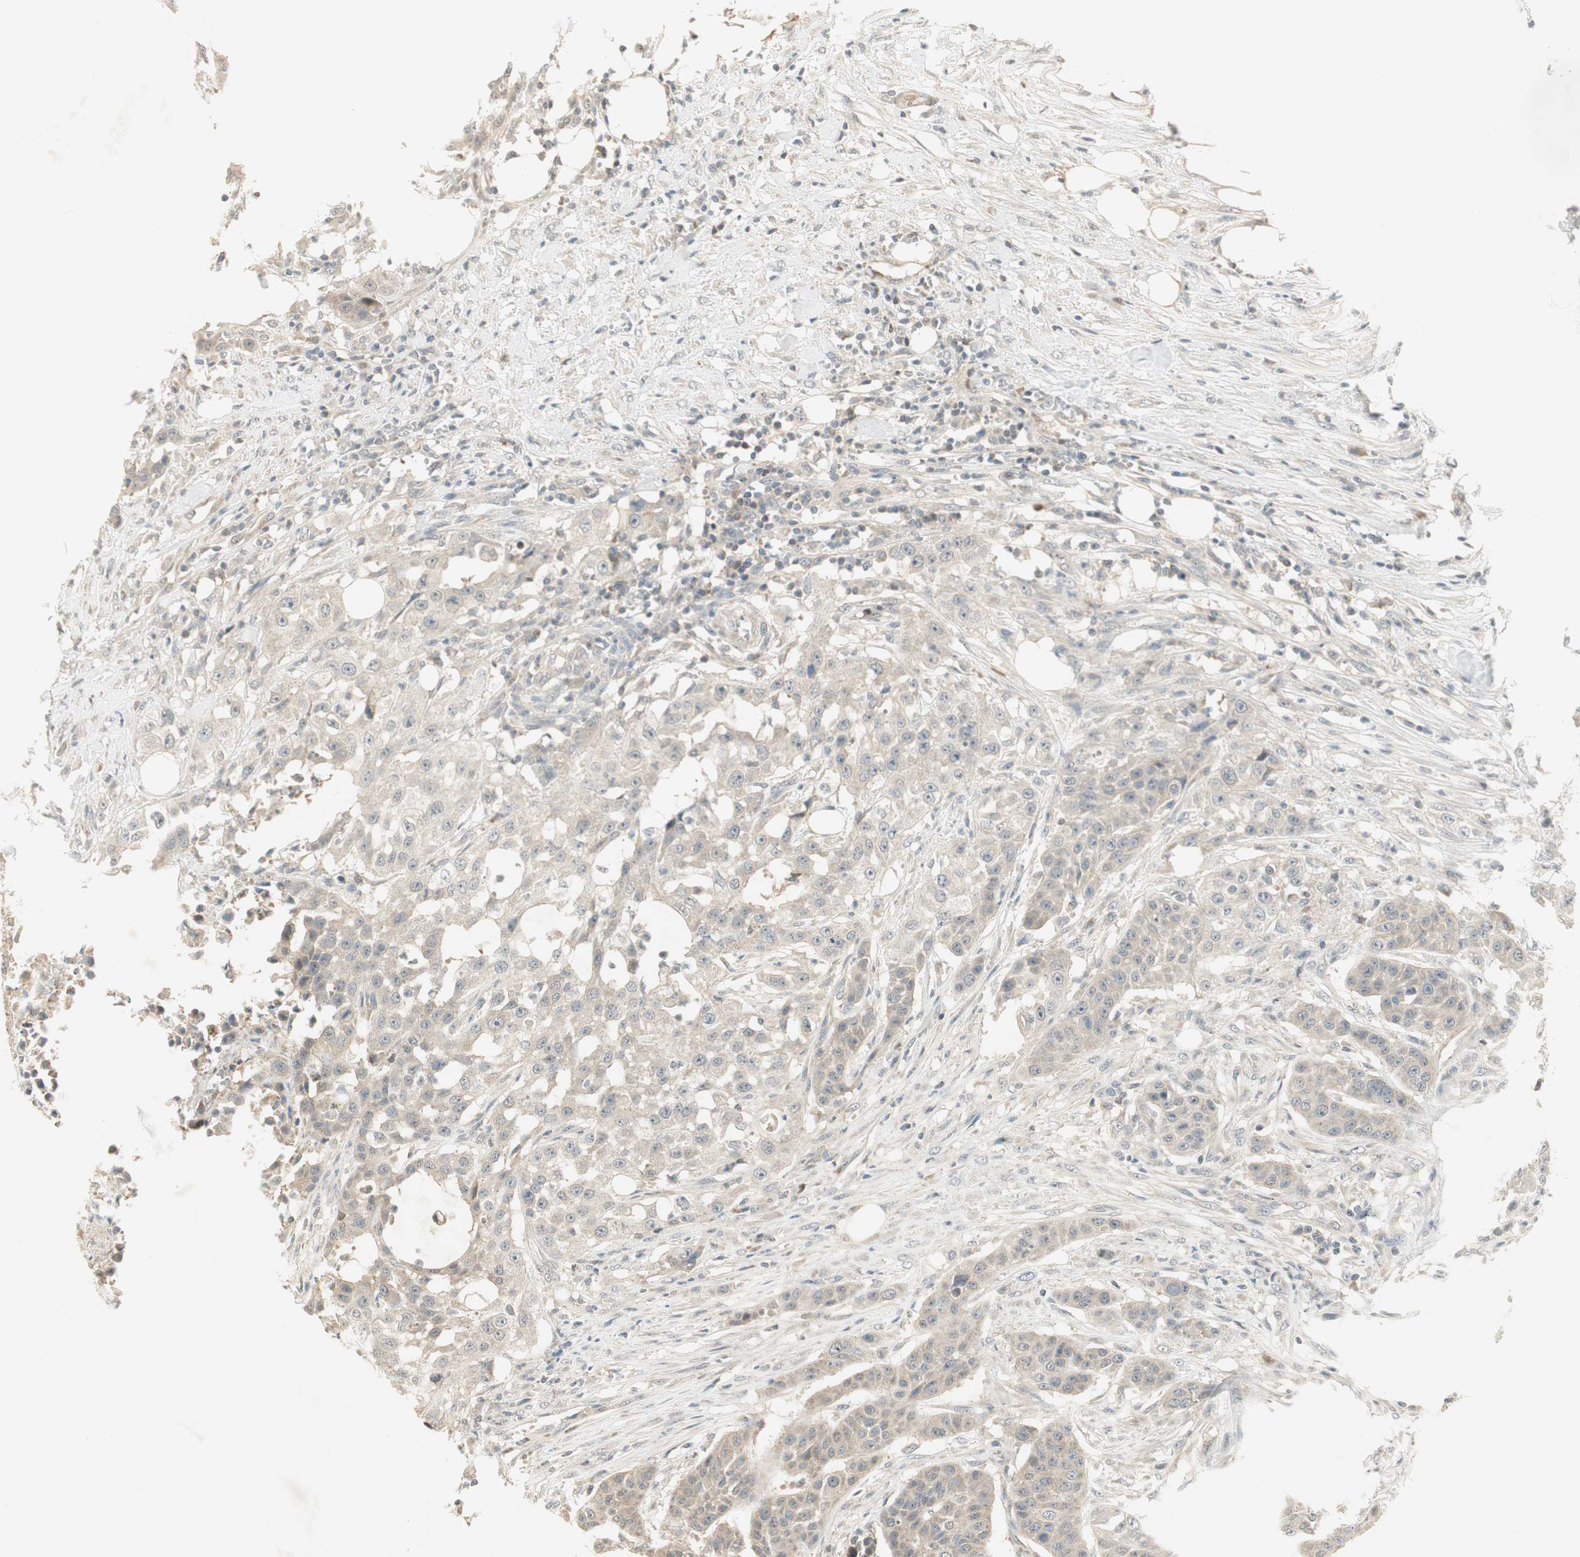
{"staining": {"intensity": "weak", "quantity": "<25%", "location": "cytoplasmic/membranous"}, "tissue": "urothelial cancer", "cell_type": "Tumor cells", "image_type": "cancer", "snomed": [{"axis": "morphology", "description": "Urothelial carcinoma, High grade"}, {"axis": "topography", "description": "Urinary bladder"}], "caption": "Immunohistochemical staining of urothelial cancer reveals no significant positivity in tumor cells.", "gene": "USP2", "patient": {"sex": "male", "age": 74}}